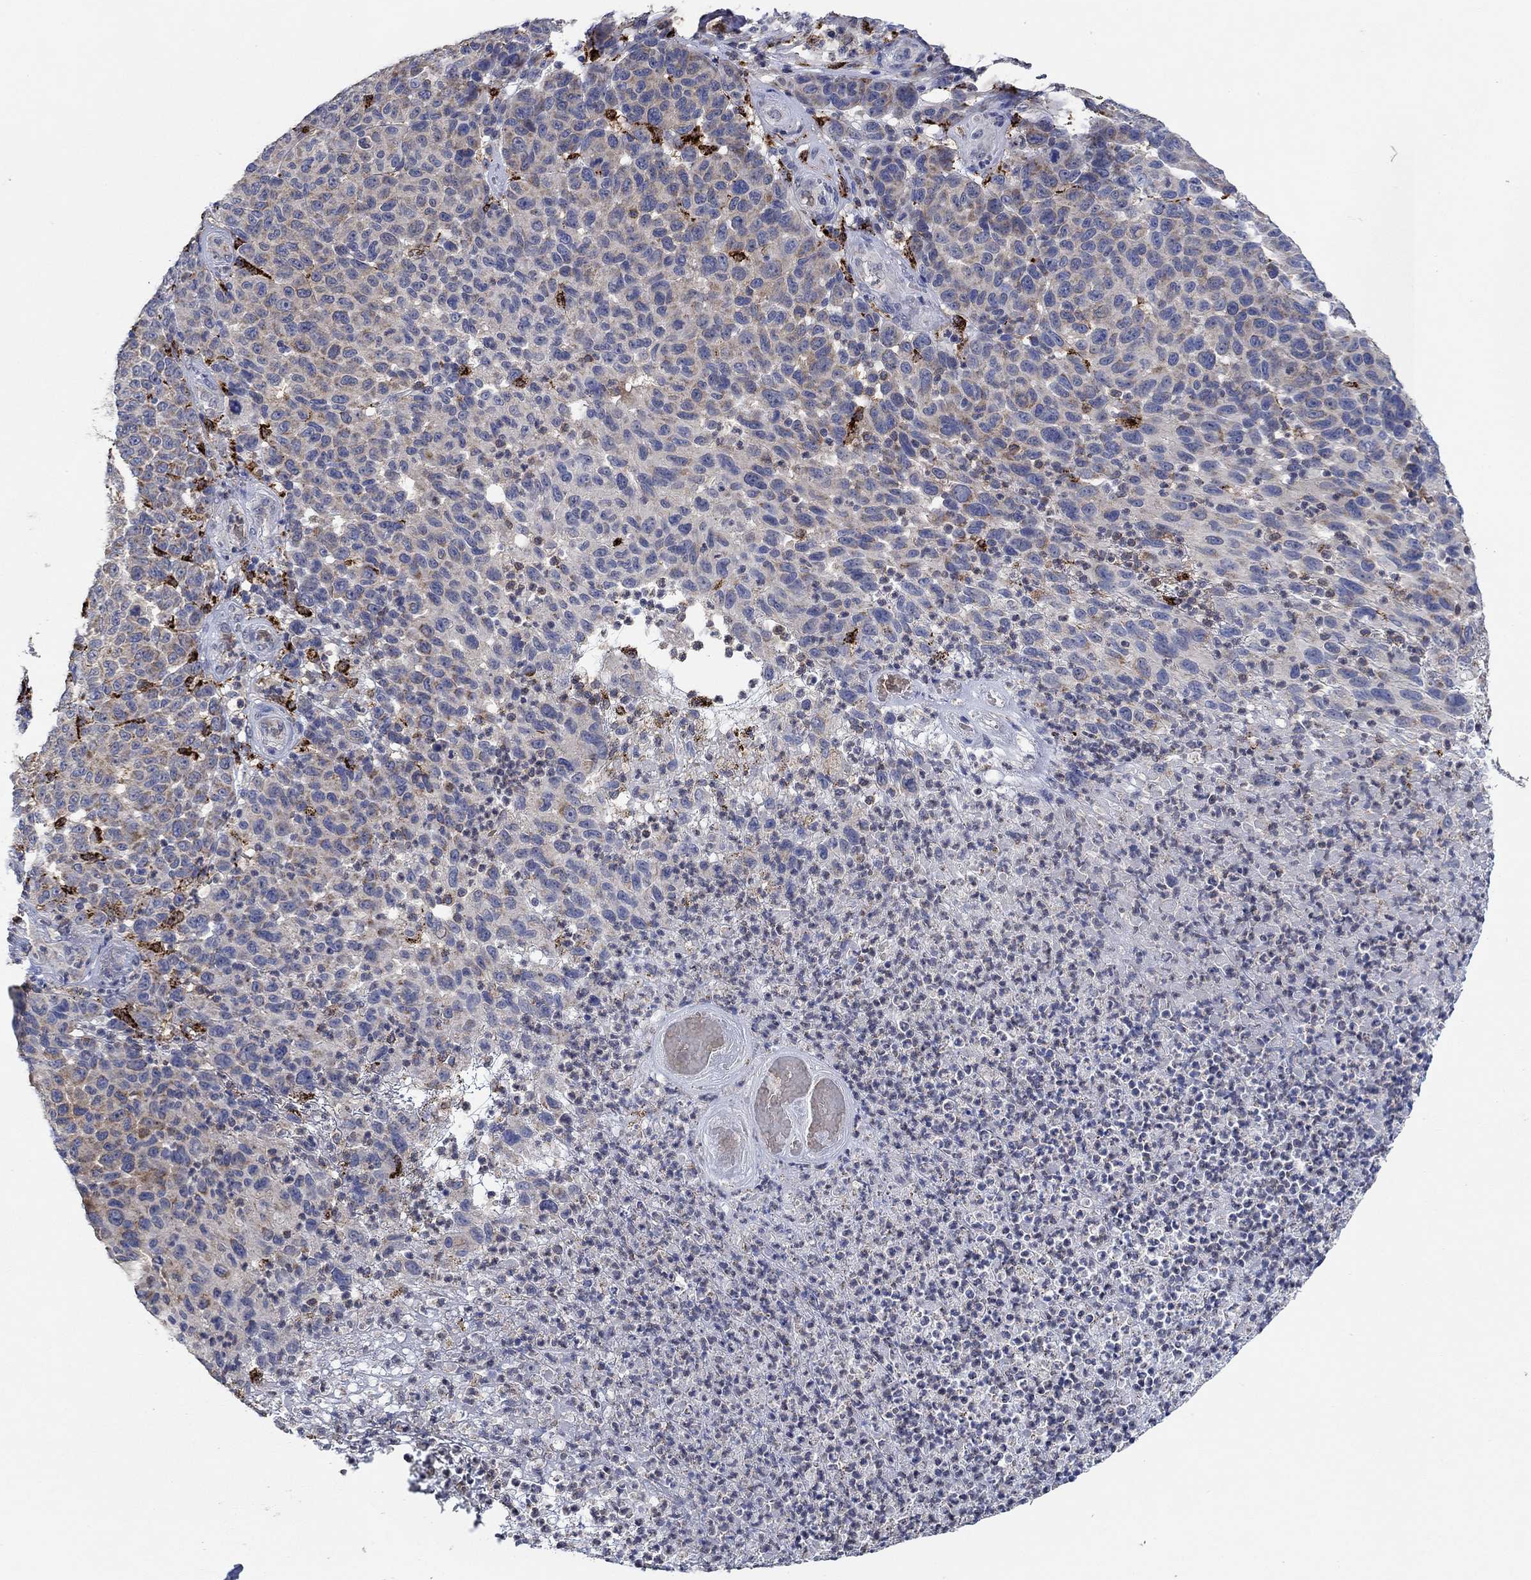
{"staining": {"intensity": "weak", "quantity": "25%-75%", "location": "cytoplasmic/membranous"}, "tissue": "melanoma", "cell_type": "Tumor cells", "image_type": "cancer", "snomed": [{"axis": "morphology", "description": "Malignant melanoma, NOS"}, {"axis": "topography", "description": "Skin"}], "caption": "About 25%-75% of tumor cells in human malignant melanoma demonstrate weak cytoplasmic/membranous protein positivity as visualized by brown immunohistochemical staining.", "gene": "MPP1", "patient": {"sex": "male", "age": 59}}